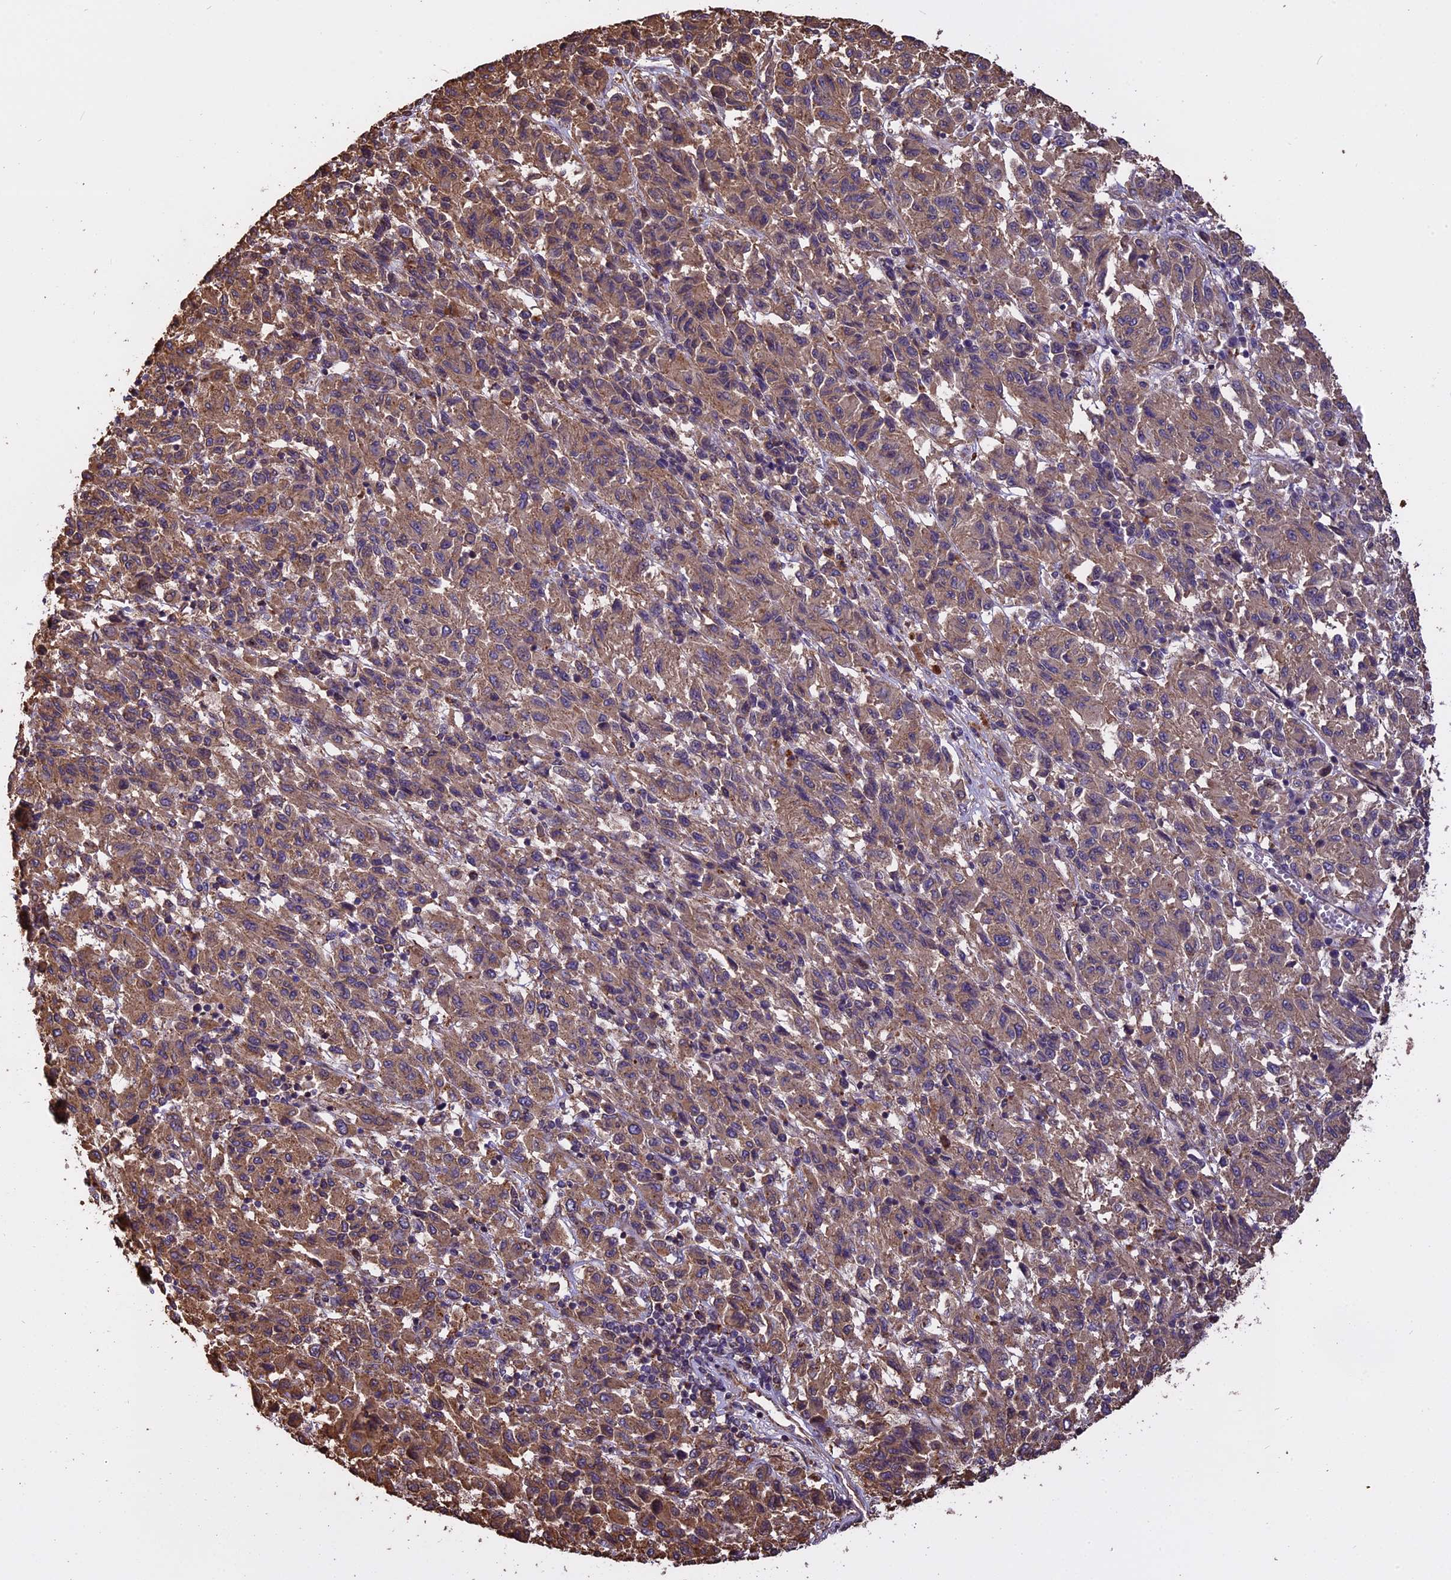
{"staining": {"intensity": "moderate", "quantity": ">75%", "location": "cytoplasmic/membranous"}, "tissue": "melanoma", "cell_type": "Tumor cells", "image_type": "cancer", "snomed": [{"axis": "morphology", "description": "Malignant melanoma, Metastatic site"}, {"axis": "topography", "description": "Lung"}], "caption": "There is medium levels of moderate cytoplasmic/membranous expression in tumor cells of melanoma, as demonstrated by immunohistochemical staining (brown color).", "gene": "CHMP2A", "patient": {"sex": "male", "age": 64}}